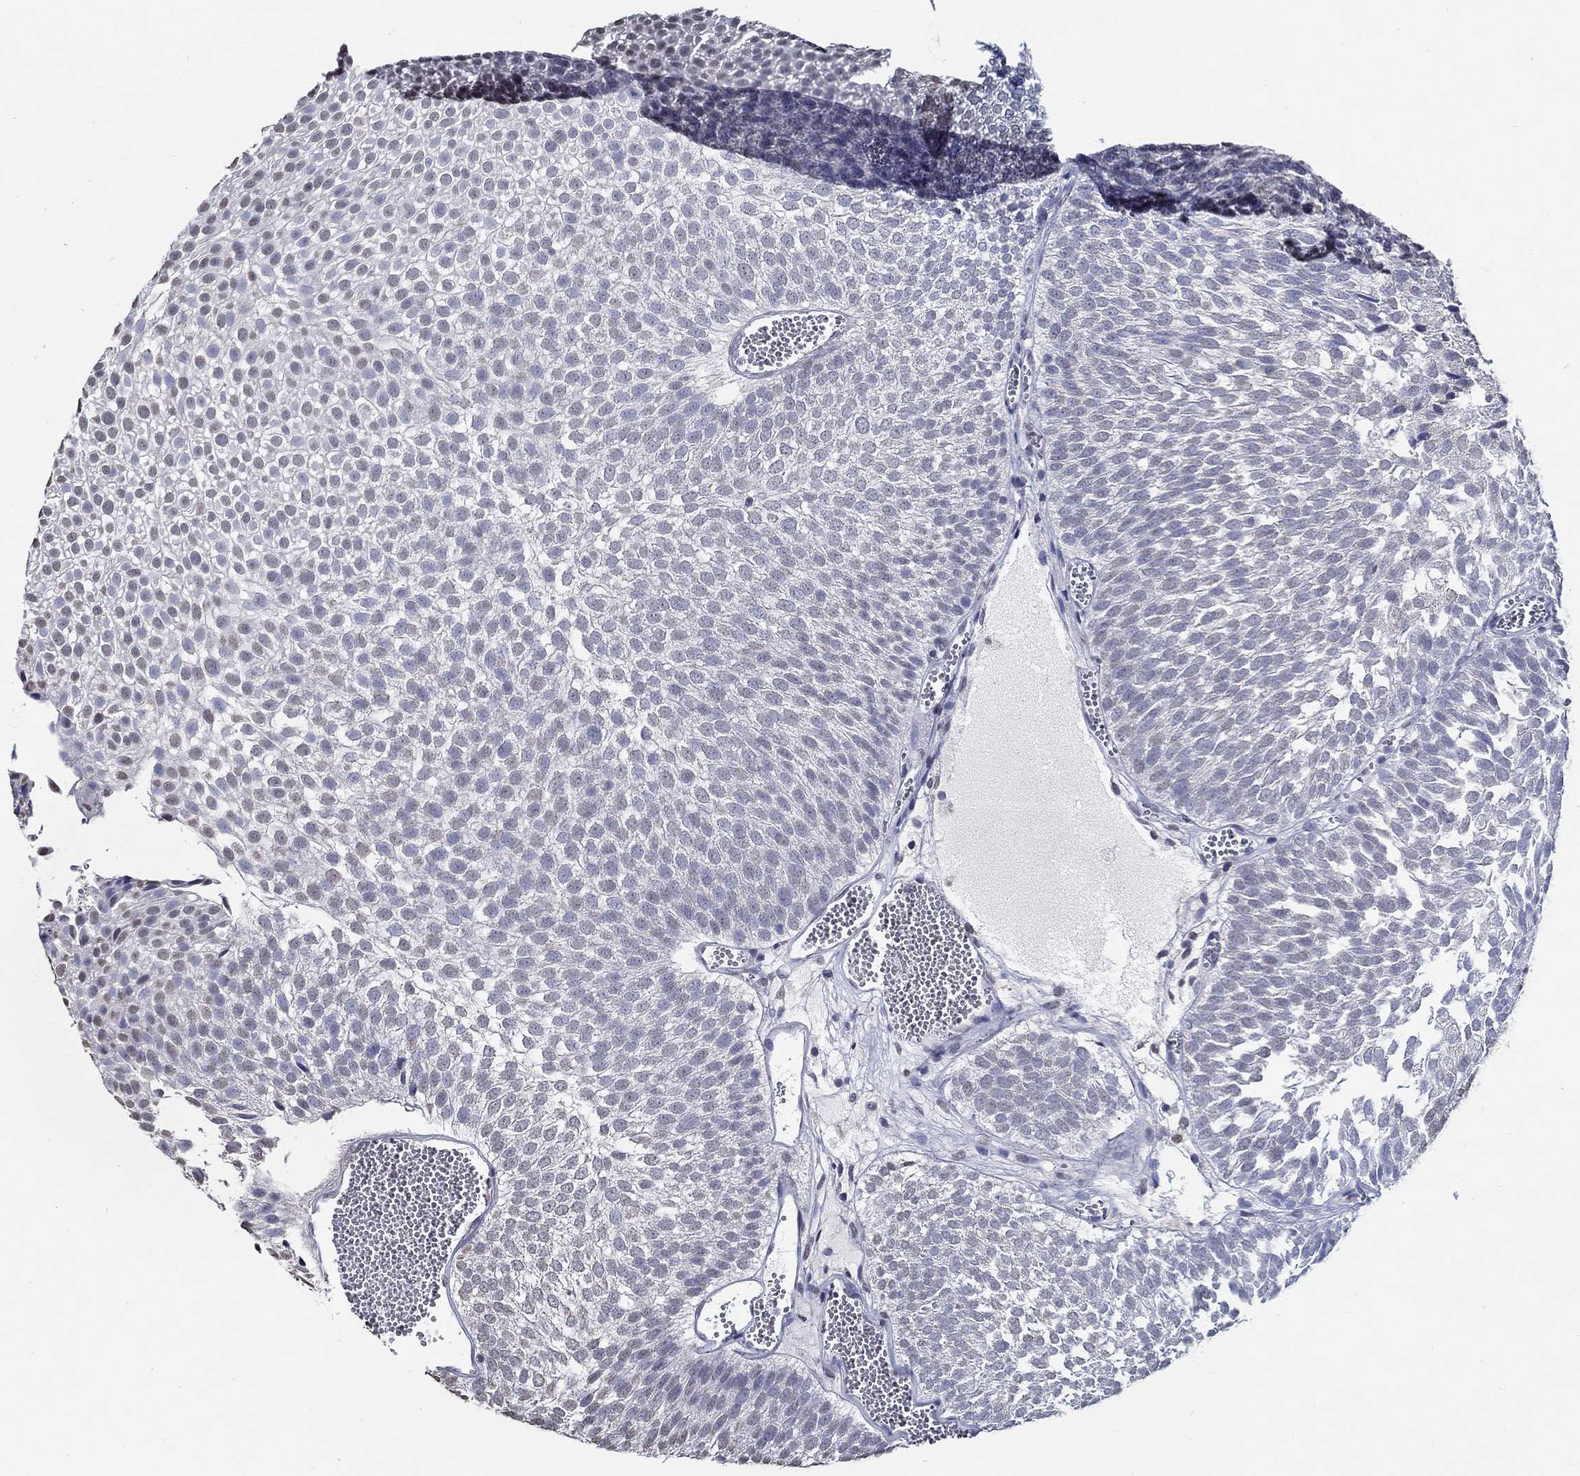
{"staining": {"intensity": "negative", "quantity": "none", "location": "none"}, "tissue": "urothelial cancer", "cell_type": "Tumor cells", "image_type": "cancer", "snomed": [{"axis": "morphology", "description": "Urothelial carcinoma, Low grade"}, {"axis": "topography", "description": "Urinary bladder"}], "caption": "Tumor cells show no significant protein staining in low-grade urothelial carcinoma. Nuclei are stained in blue.", "gene": "PDE1B", "patient": {"sex": "male", "age": 52}}